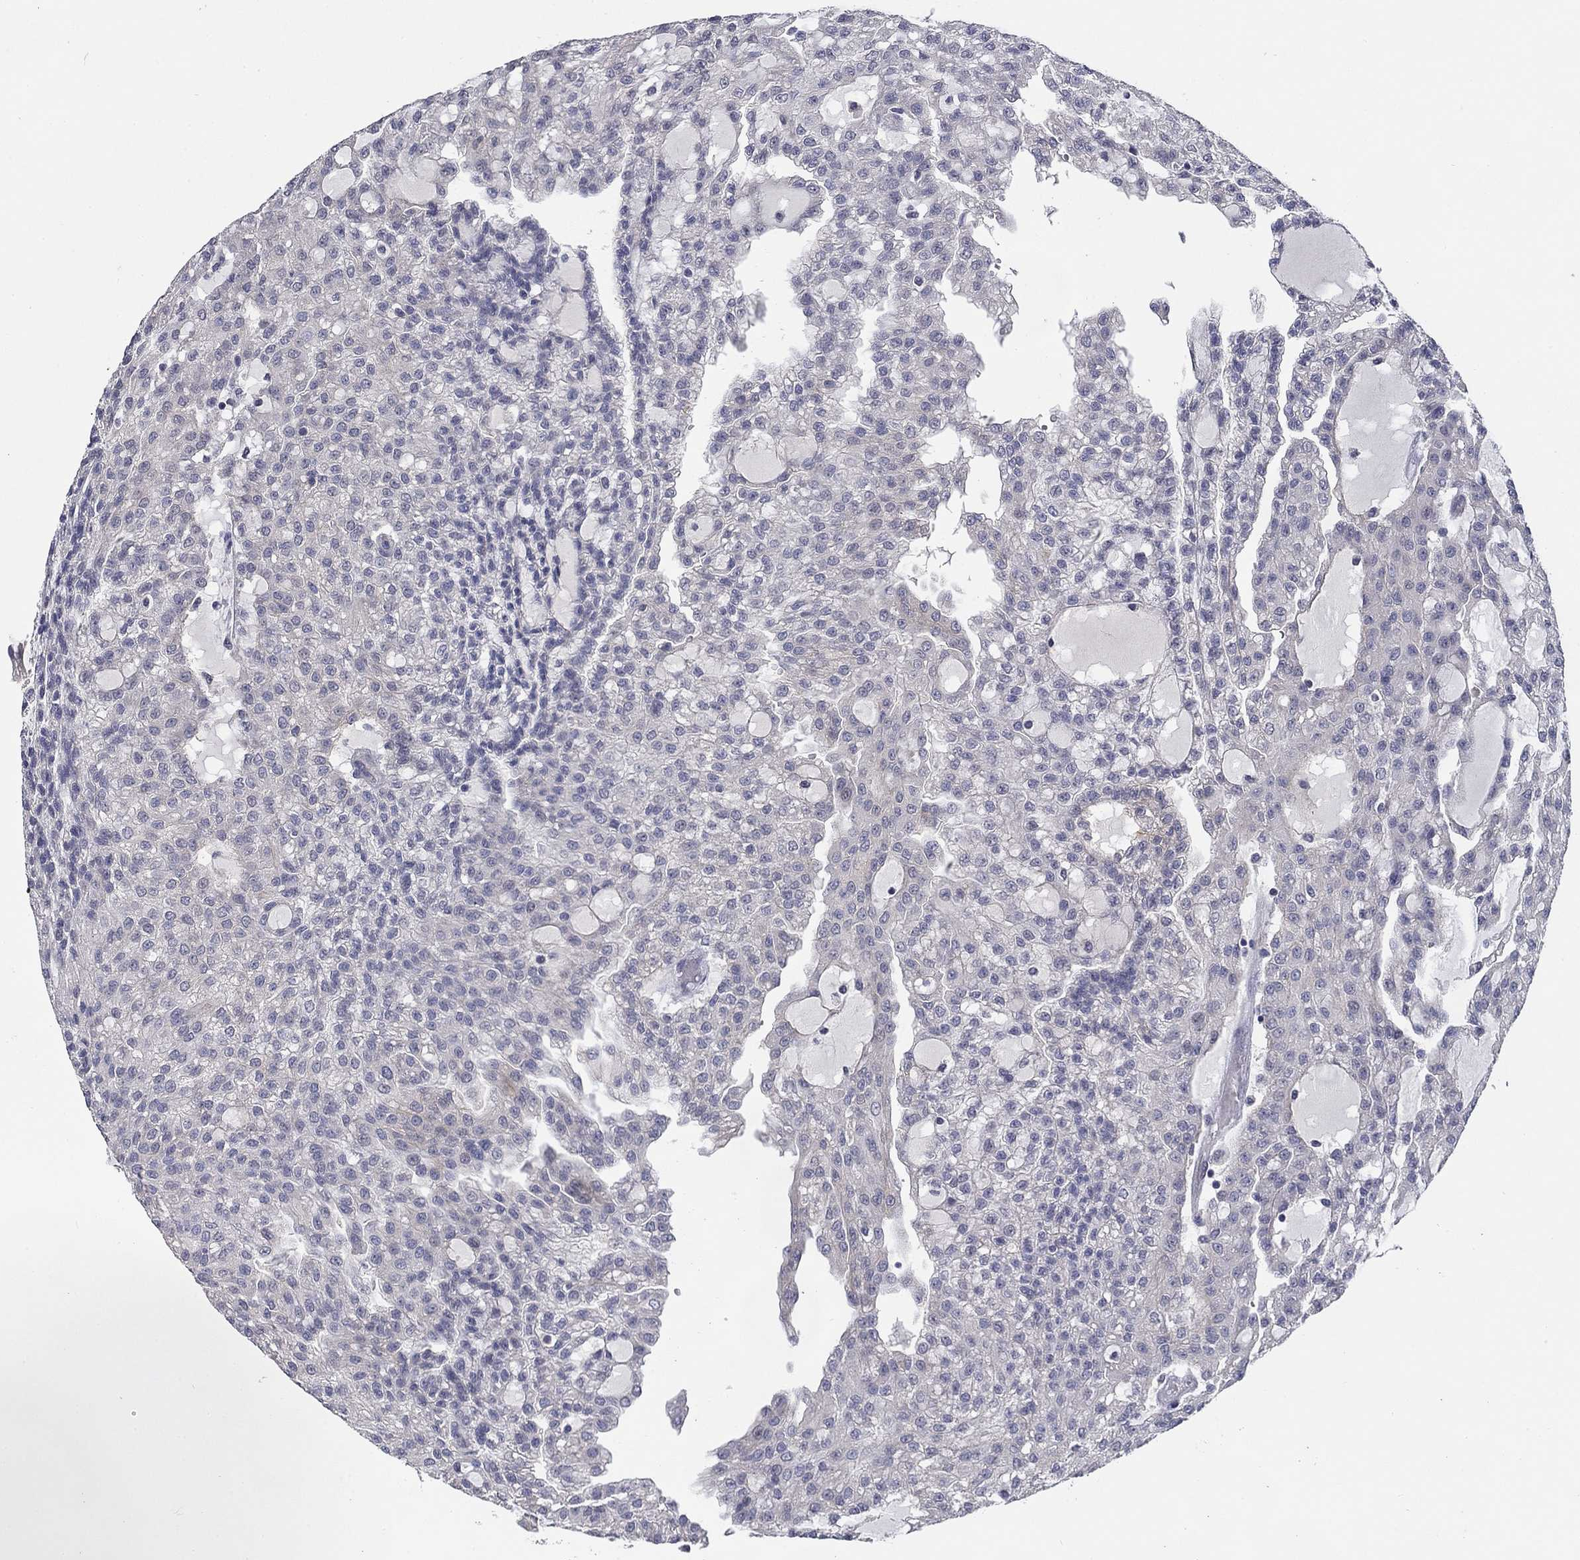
{"staining": {"intensity": "negative", "quantity": "none", "location": "none"}, "tissue": "renal cancer", "cell_type": "Tumor cells", "image_type": "cancer", "snomed": [{"axis": "morphology", "description": "Adenocarcinoma, NOS"}, {"axis": "topography", "description": "Kidney"}], "caption": "Adenocarcinoma (renal) was stained to show a protein in brown. There is no significant expression in tumor cells.", "gene": "CD274", "patient": {"sex": "male", "age": 63}}